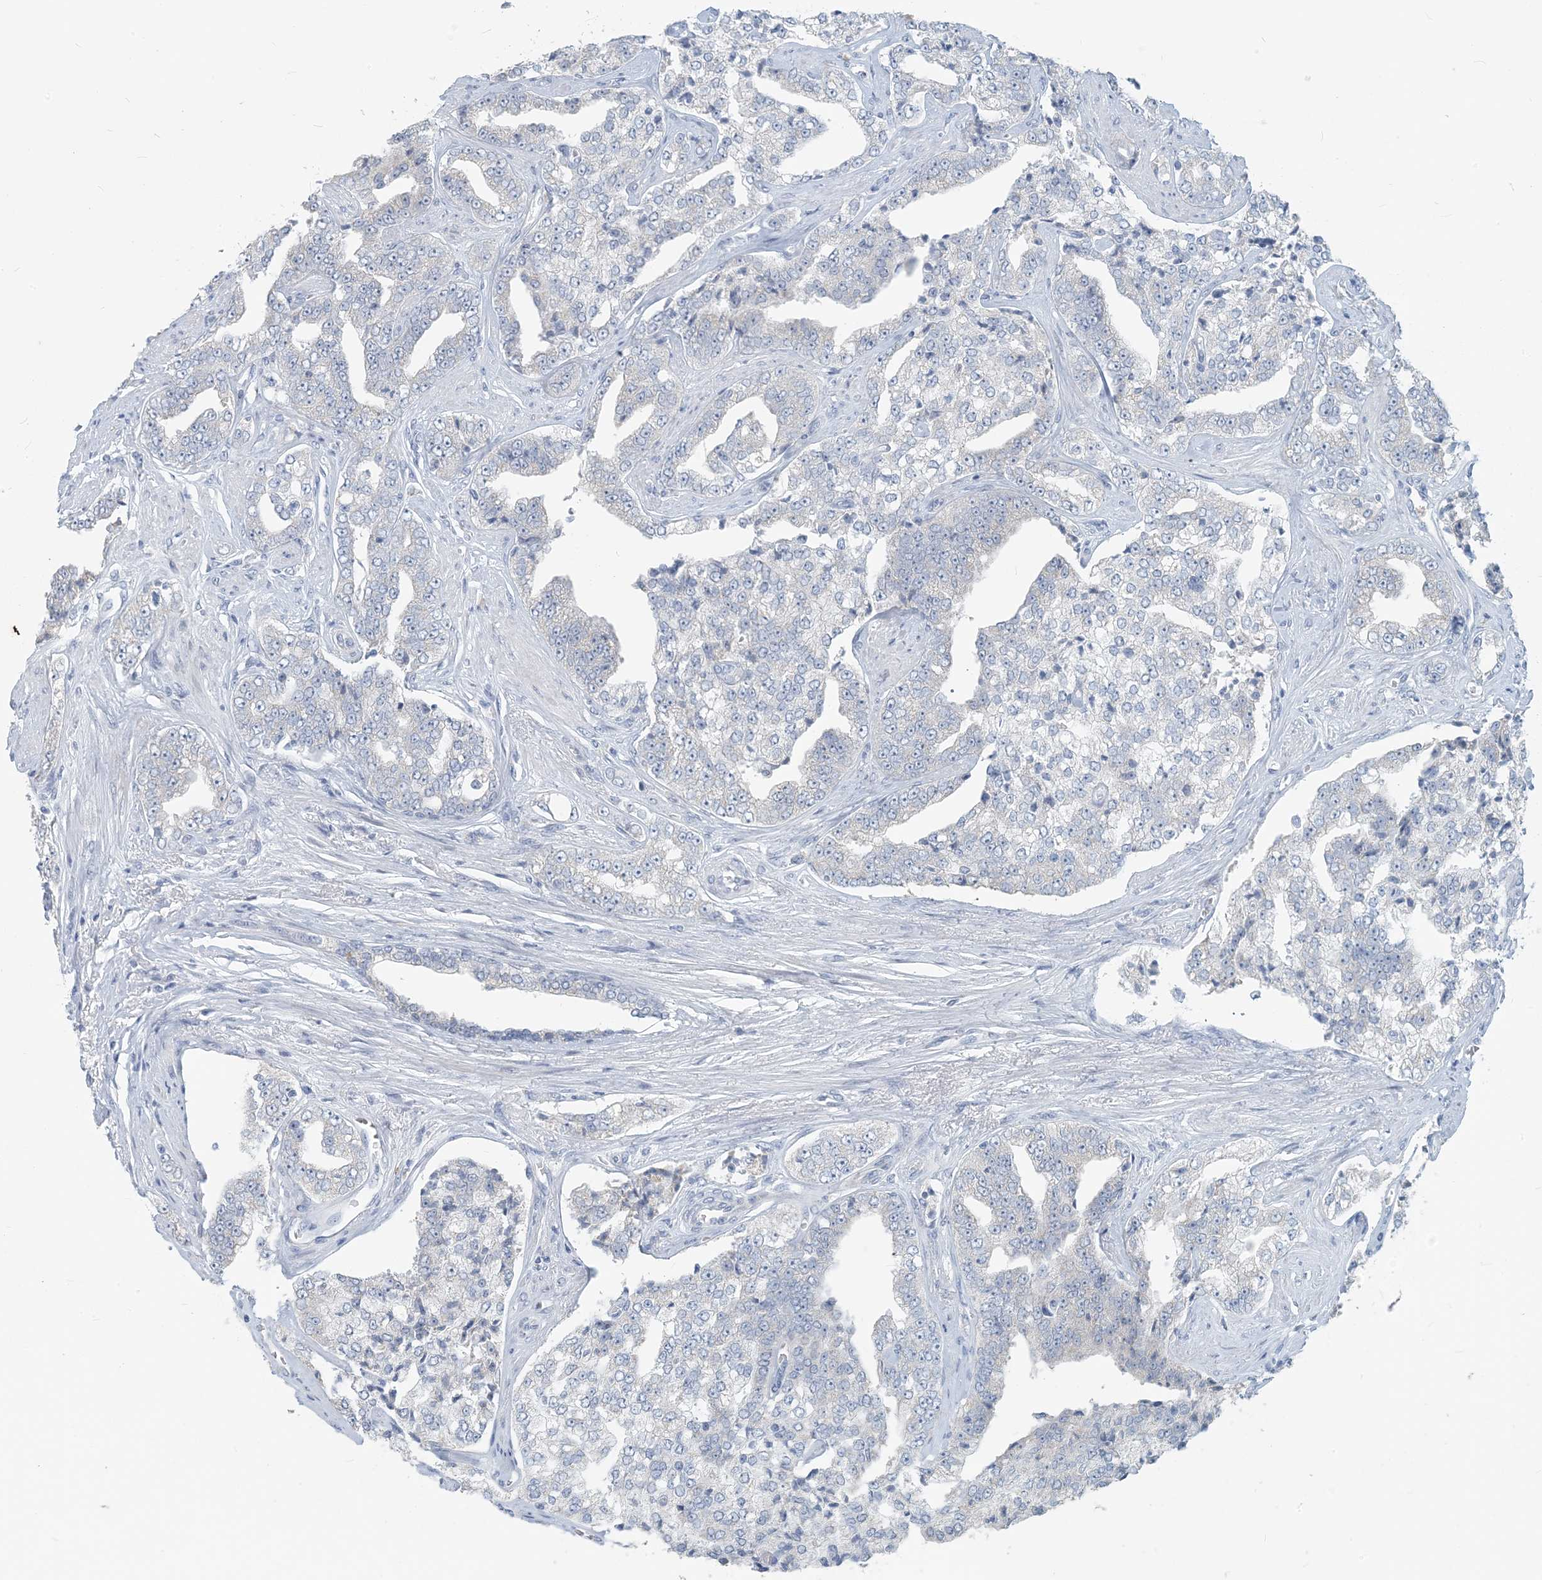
{"staining": {"intensity": "negative", "quantity": "none", "location": "none"}, "tissue": "prostate cancer", "cell_type": "Tumor cells", "image_type": "cancer", "snomed": [{"axis": "morphology", "description": "Adenocarcinoma, High grade"}, {"axis": "topography", "description": "Prostate"}], "caption": "High magnification brightfield microscopy of high-grade adenocarcinoma (prostate) stained with DAB (3,3'-diaminobenzidine) (brown) and counterstained with hematoxylin (blue): tumor cells show no significant positivity. (Immunohistochemistry, brightfield microscopy, high magnification).", "gene": "SCML1", "patient": {"sex": "male", "age": 71}}